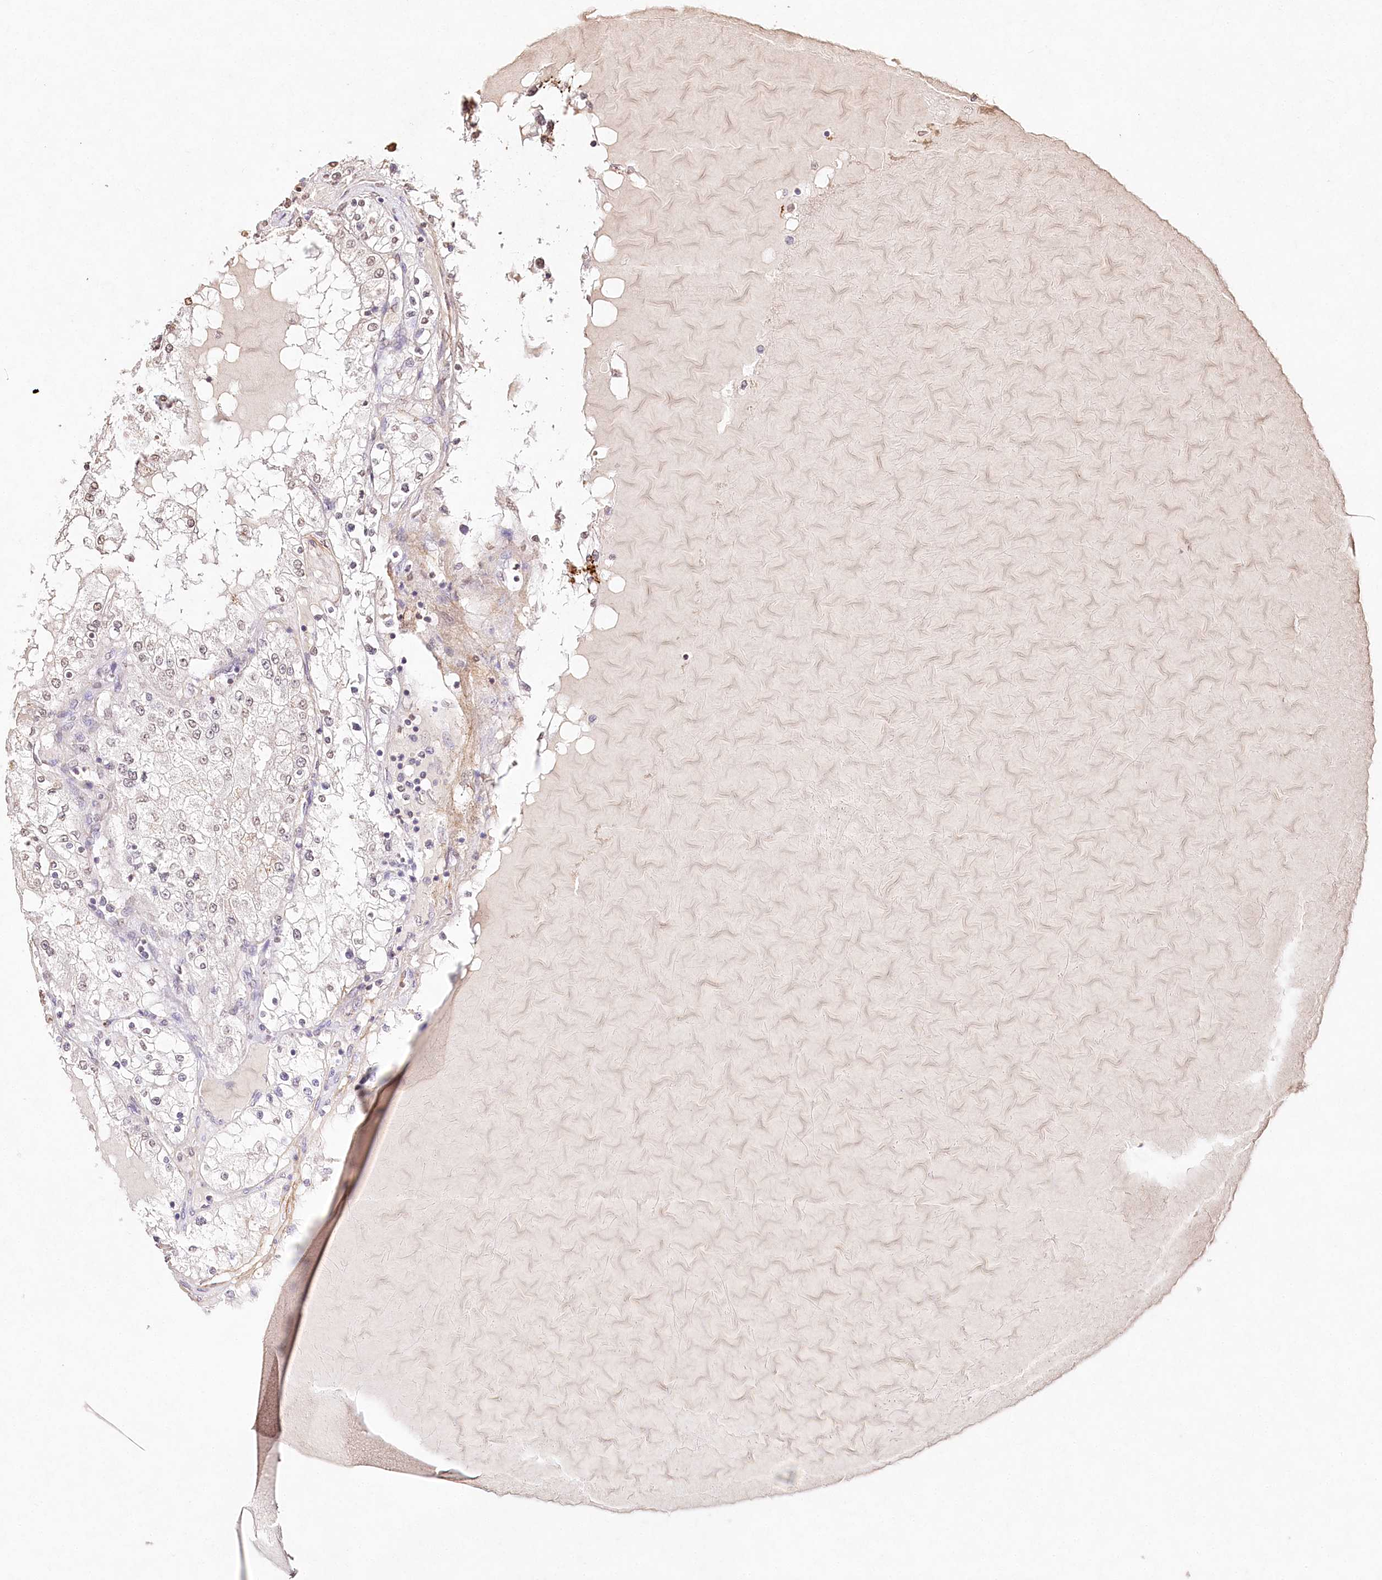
{"staining": {"intensity": "weak", "quantity": "25%-75%", "location": "nuclear"}, "tissue": "renal cancer", "cell_type": "Tumor cells", "image_type": "cancer", "snomed": [{"axis": "morphology", "description": "Adenocarcinoma, NOS"}, {"axis": "topography", "description": "Kidney"}], "caption": "Protein expression analysis of renal cancer (adenocarcinoma) displays weak nuclear expression in approximately 25%-75% of tumor cells. The staining was performed using DAB, with brown indicating positive protein expression. Nuclei are stained blue with hematoxylin.", "gene": "DMXL1", "patient": {"sex": "male", "age": 68}}